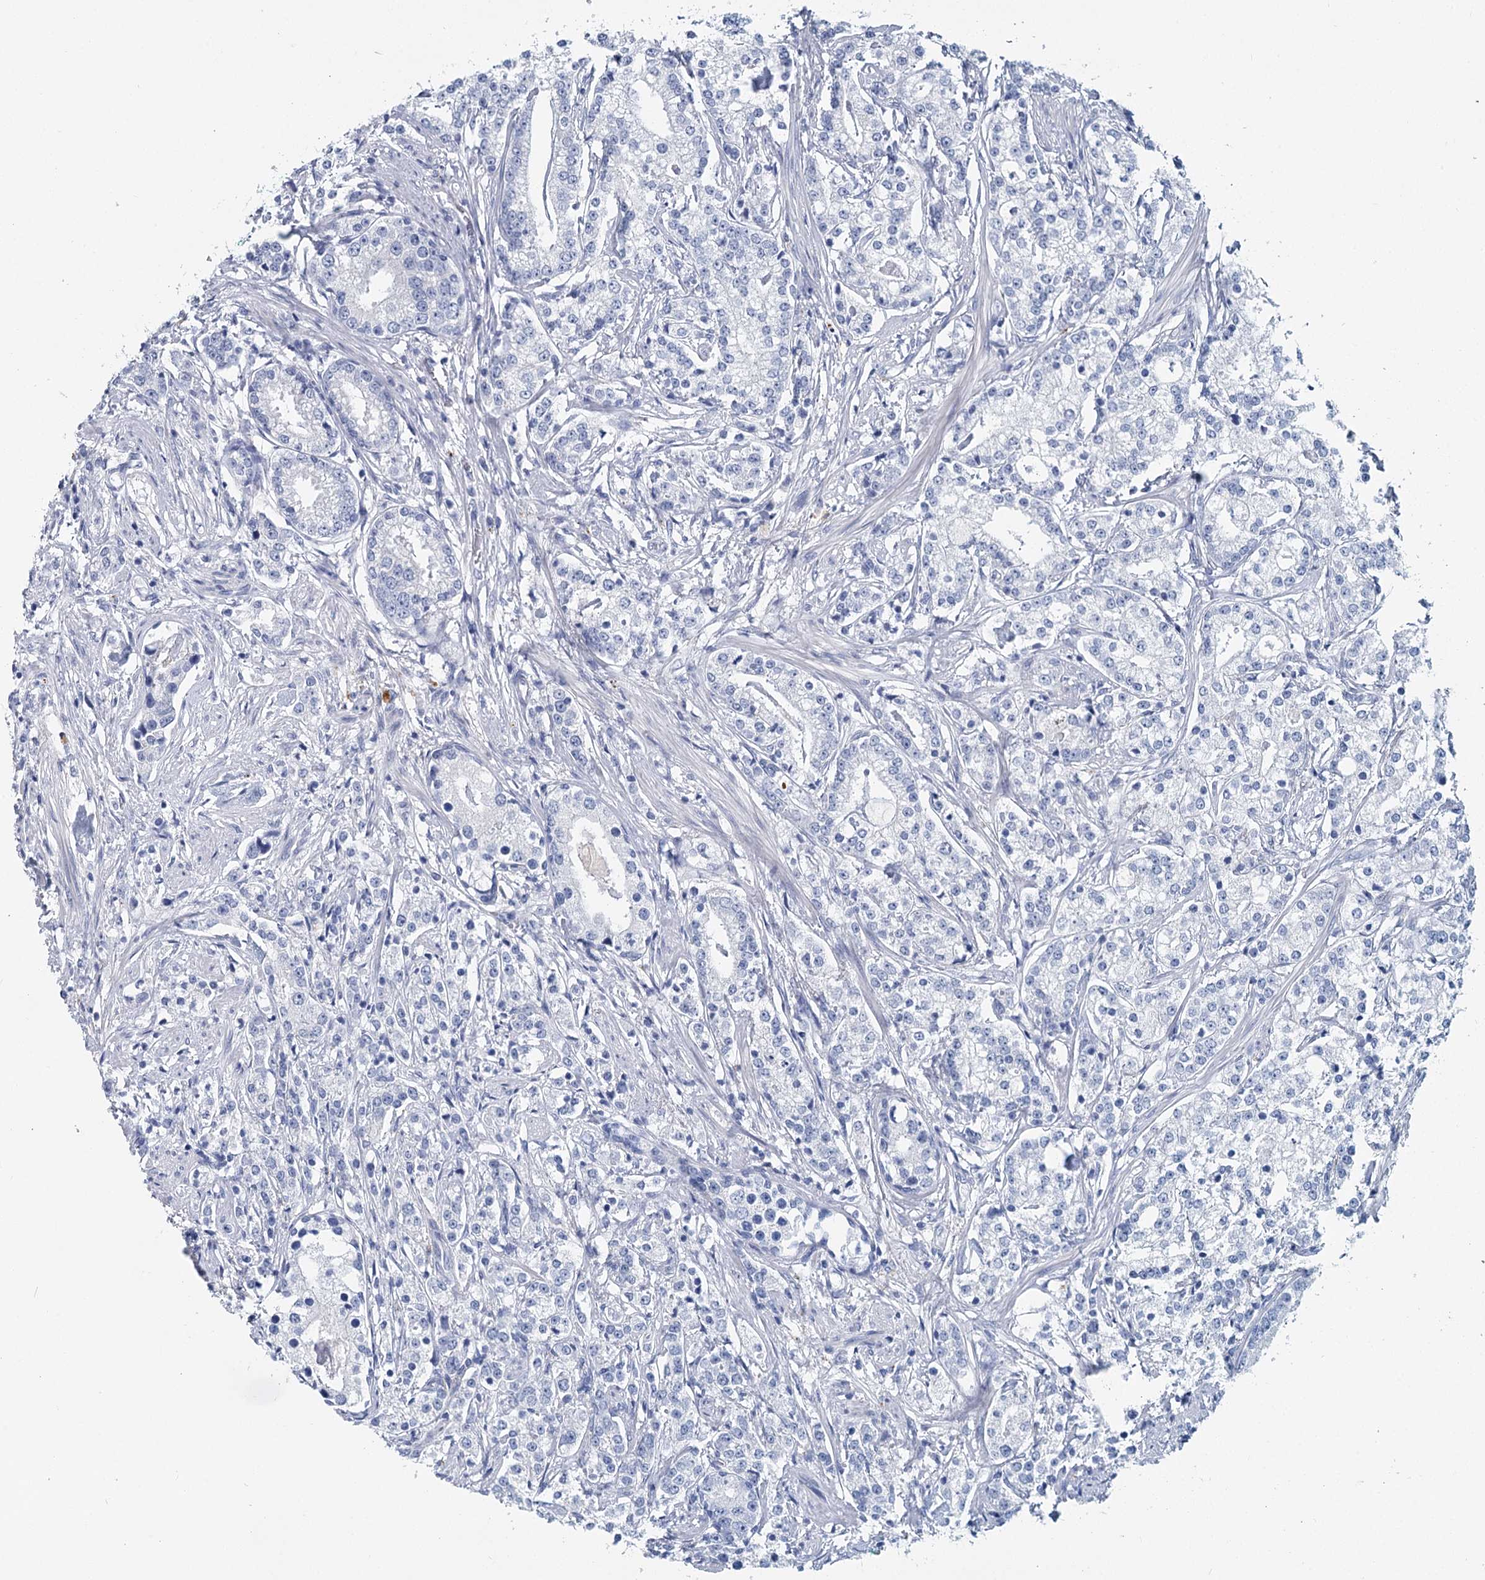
{"staining": {"intensity": "negative", "quantity": "none", "location": "none"}, "tissue": "prostate cancer", "cell_type": "Tumor cells", "image_type": "cancer", "snomed": [{"axis": "morphology", "description": "Adenocarcinoma, High grade"}, {"axis": "topography", "description": "Prostate"}], "caption": "Tumor cells show no significant protein staining in prostate adenocarcinoma (high-grade).", "gene": "METTL7B", "patient": {"sex": "male", "age": 69}}